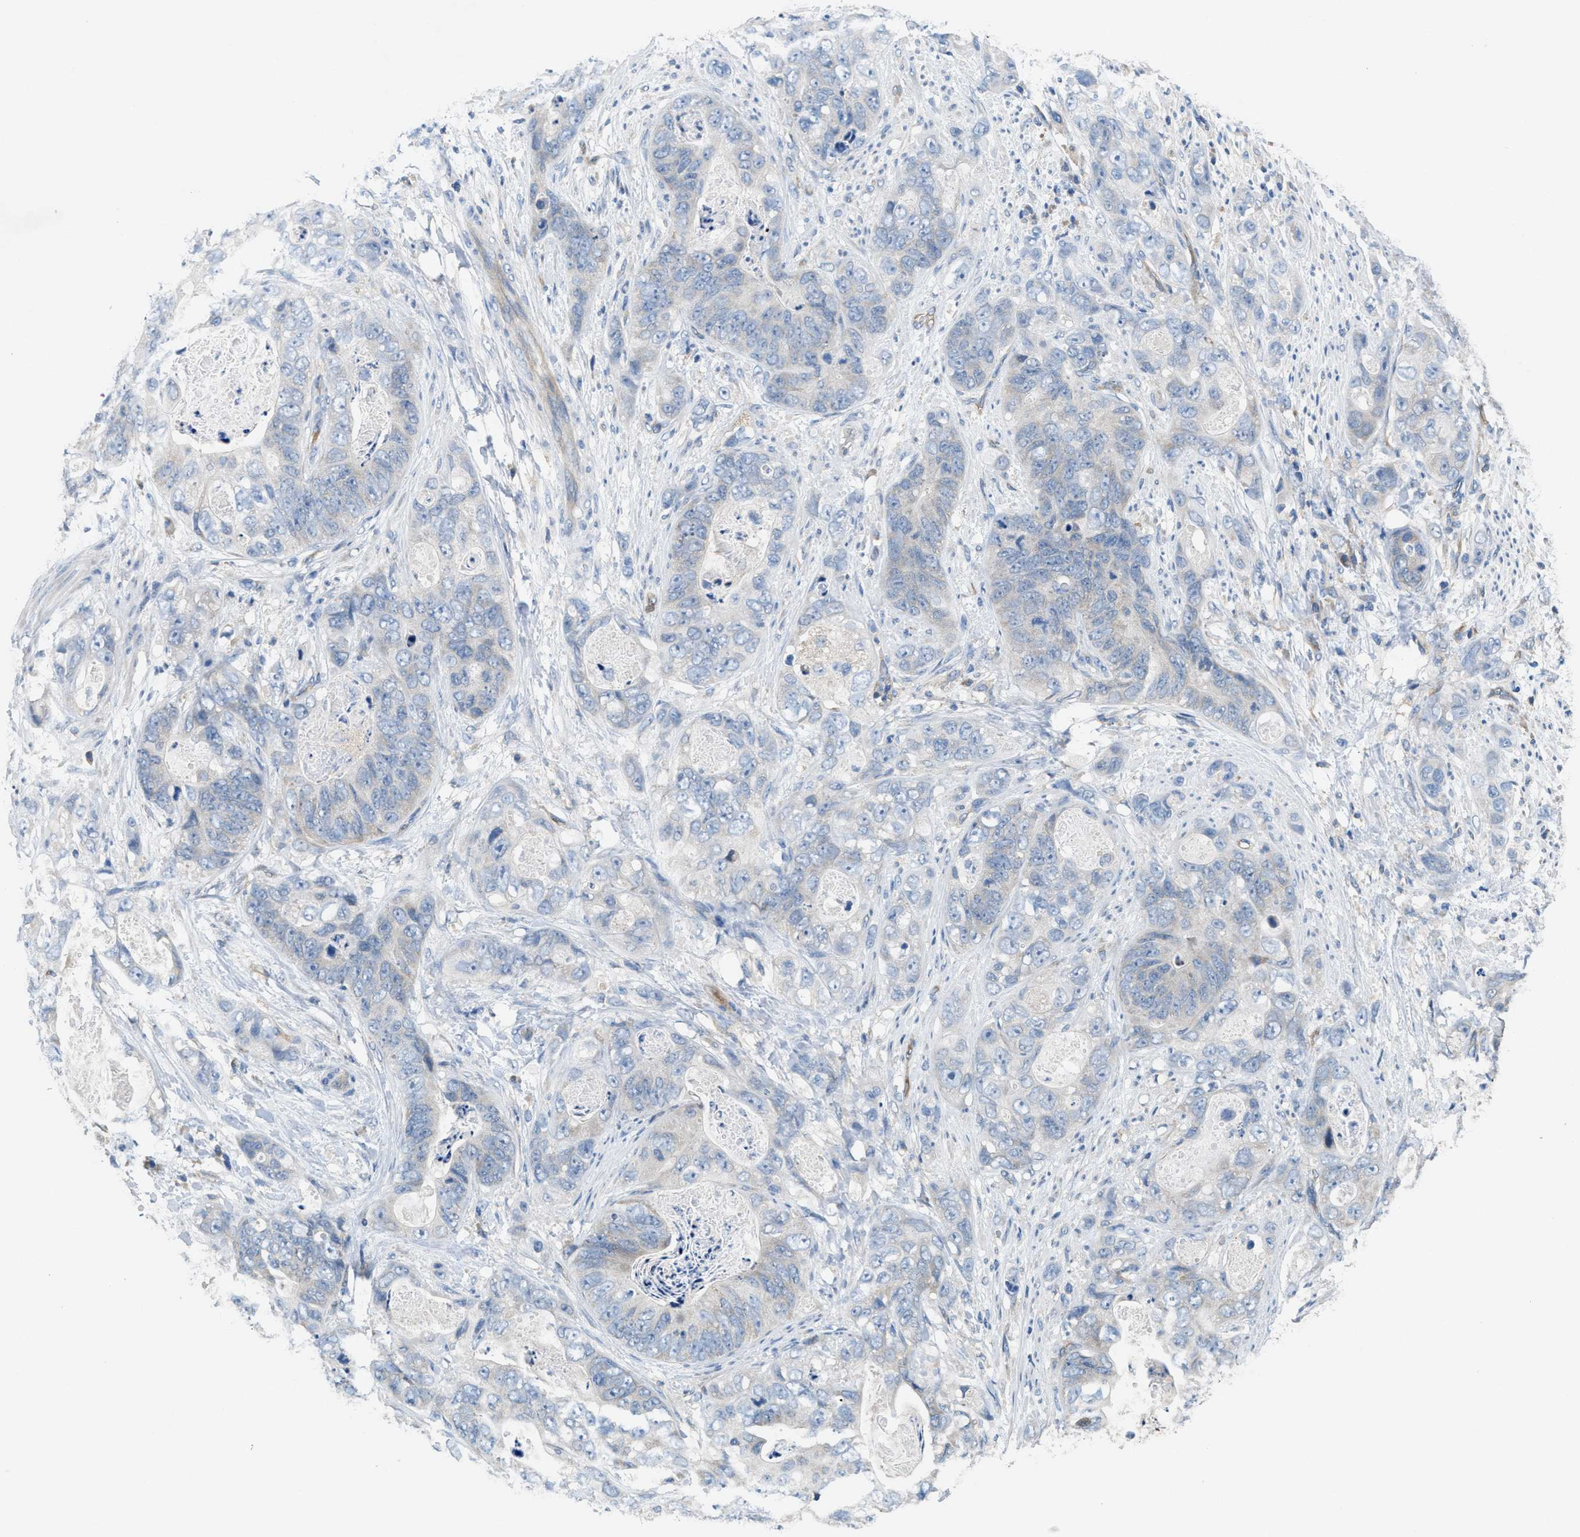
{"staining": {"intensity": "negative", "quantity": "none", "location": "none"}, "tissue": "stomach cancer", "cell_type": "Tumor cells", "image_type": "cancer", "snomed": [{"axis": "morphology", "description": "Adenocarcinoma, NOS"}, {"axis": "topography", "description": "Stomach"}], "caption": "Stomach cancer (adenocarcinoma) was stained to show a protein in brown. There is no significant positivity in tumor cells. (DAB immunohistochemistry (IHC), high magnification).", "gene": "DGKE", "patient": {"sex": "female", "age": 89}}